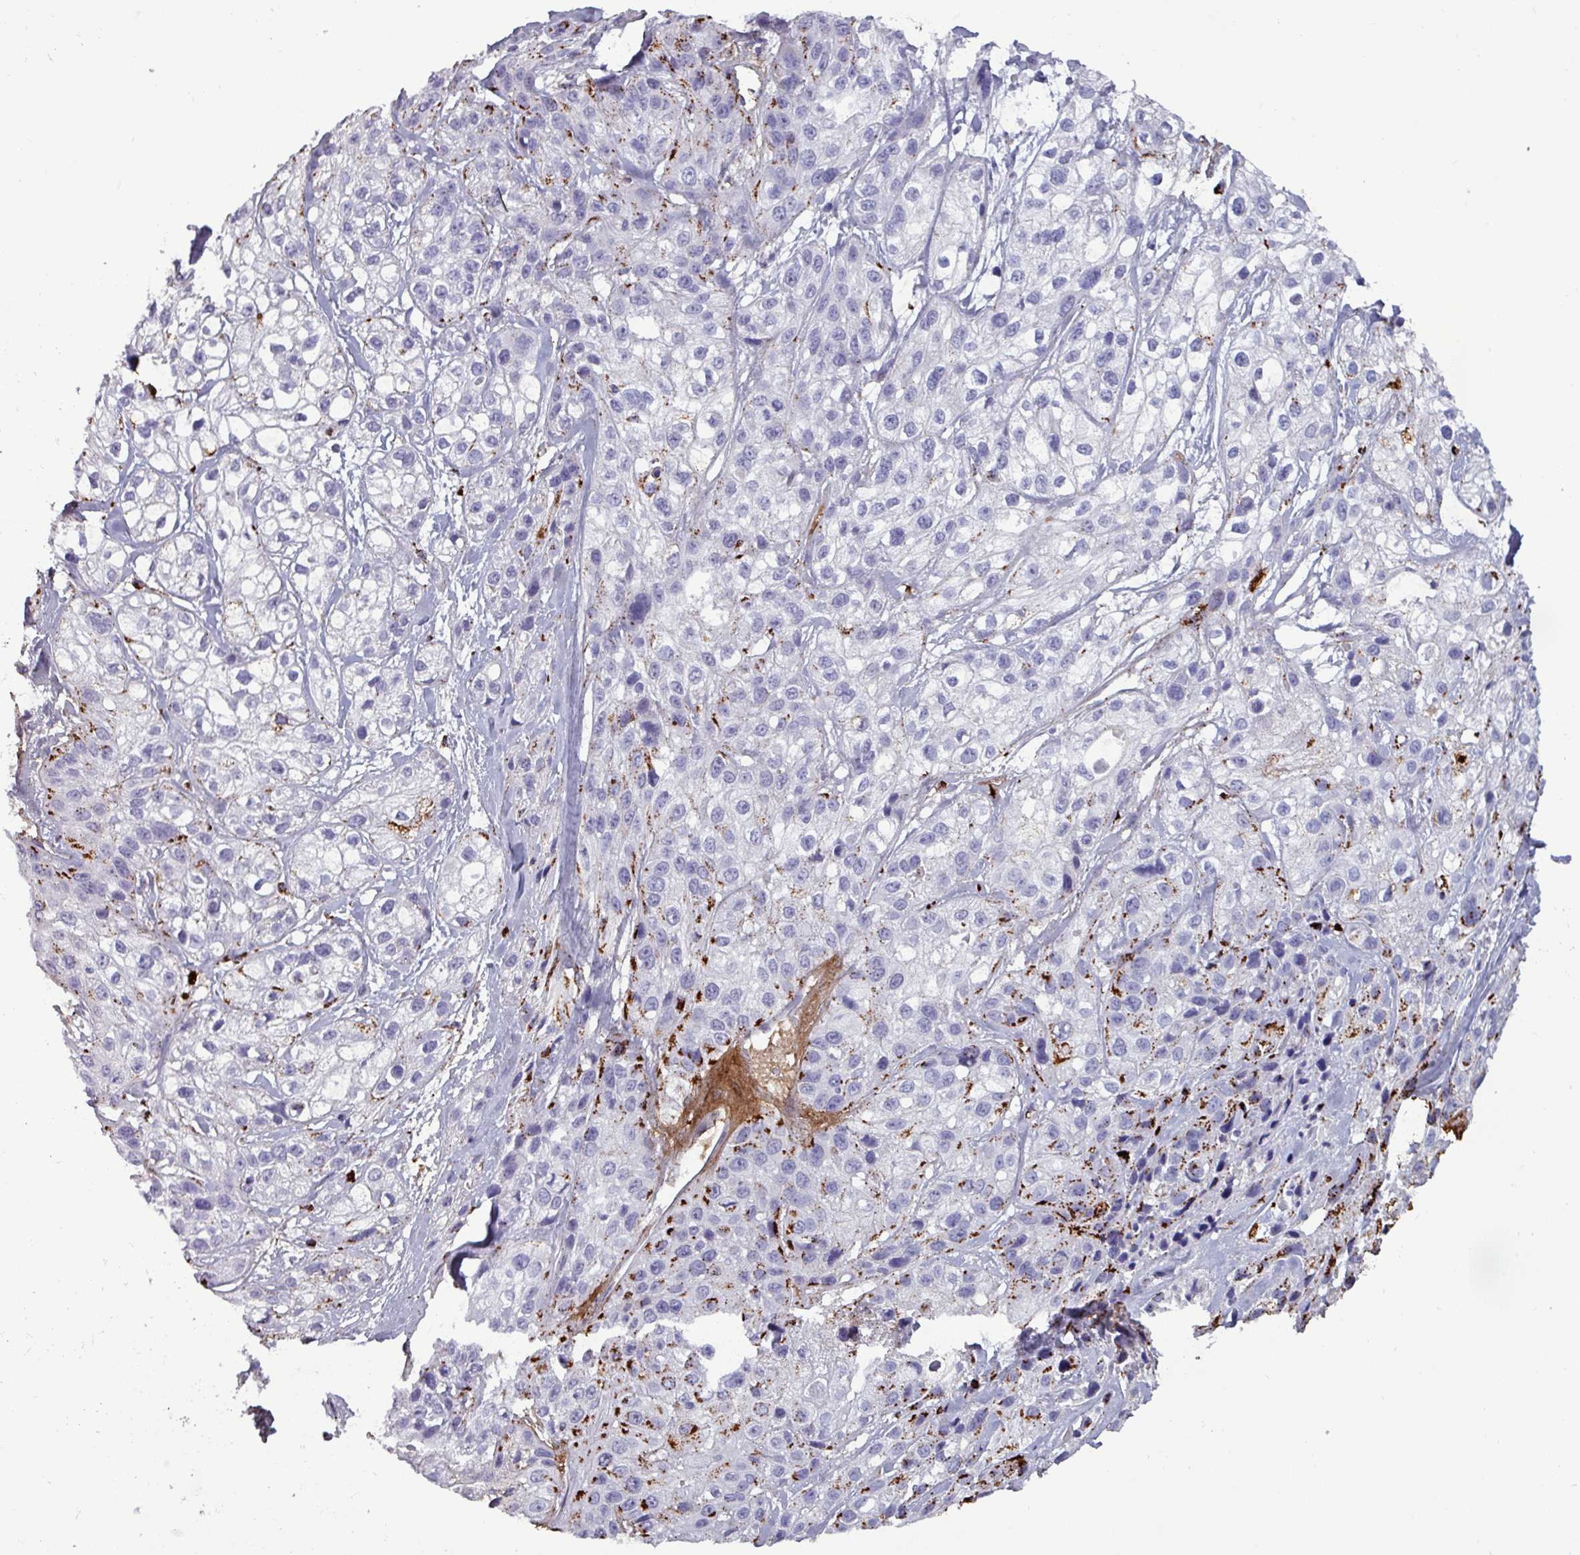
{"staining": {"intensity": "strong", "quantity": "<25%", "location": "cytoplasmic/membranous"}, "tissue": "skin cancer", "cell_type": "Tumor cells", "image_type": "cancer", "snomed": [{"axis": "morphology", "description": "Squamous cell carcinoma, NOS"}, {"axis": "topography", "description": "Skin"}], "caption": "About <25% of tumor cells in skin squamous cell carcinoma demonstrate strong cytoplasmic/membranous protein staining as visualized by brown immunohistochemical staining.", "gene": "PLIN2", "patient": {"sex": "male", "age": 82}}